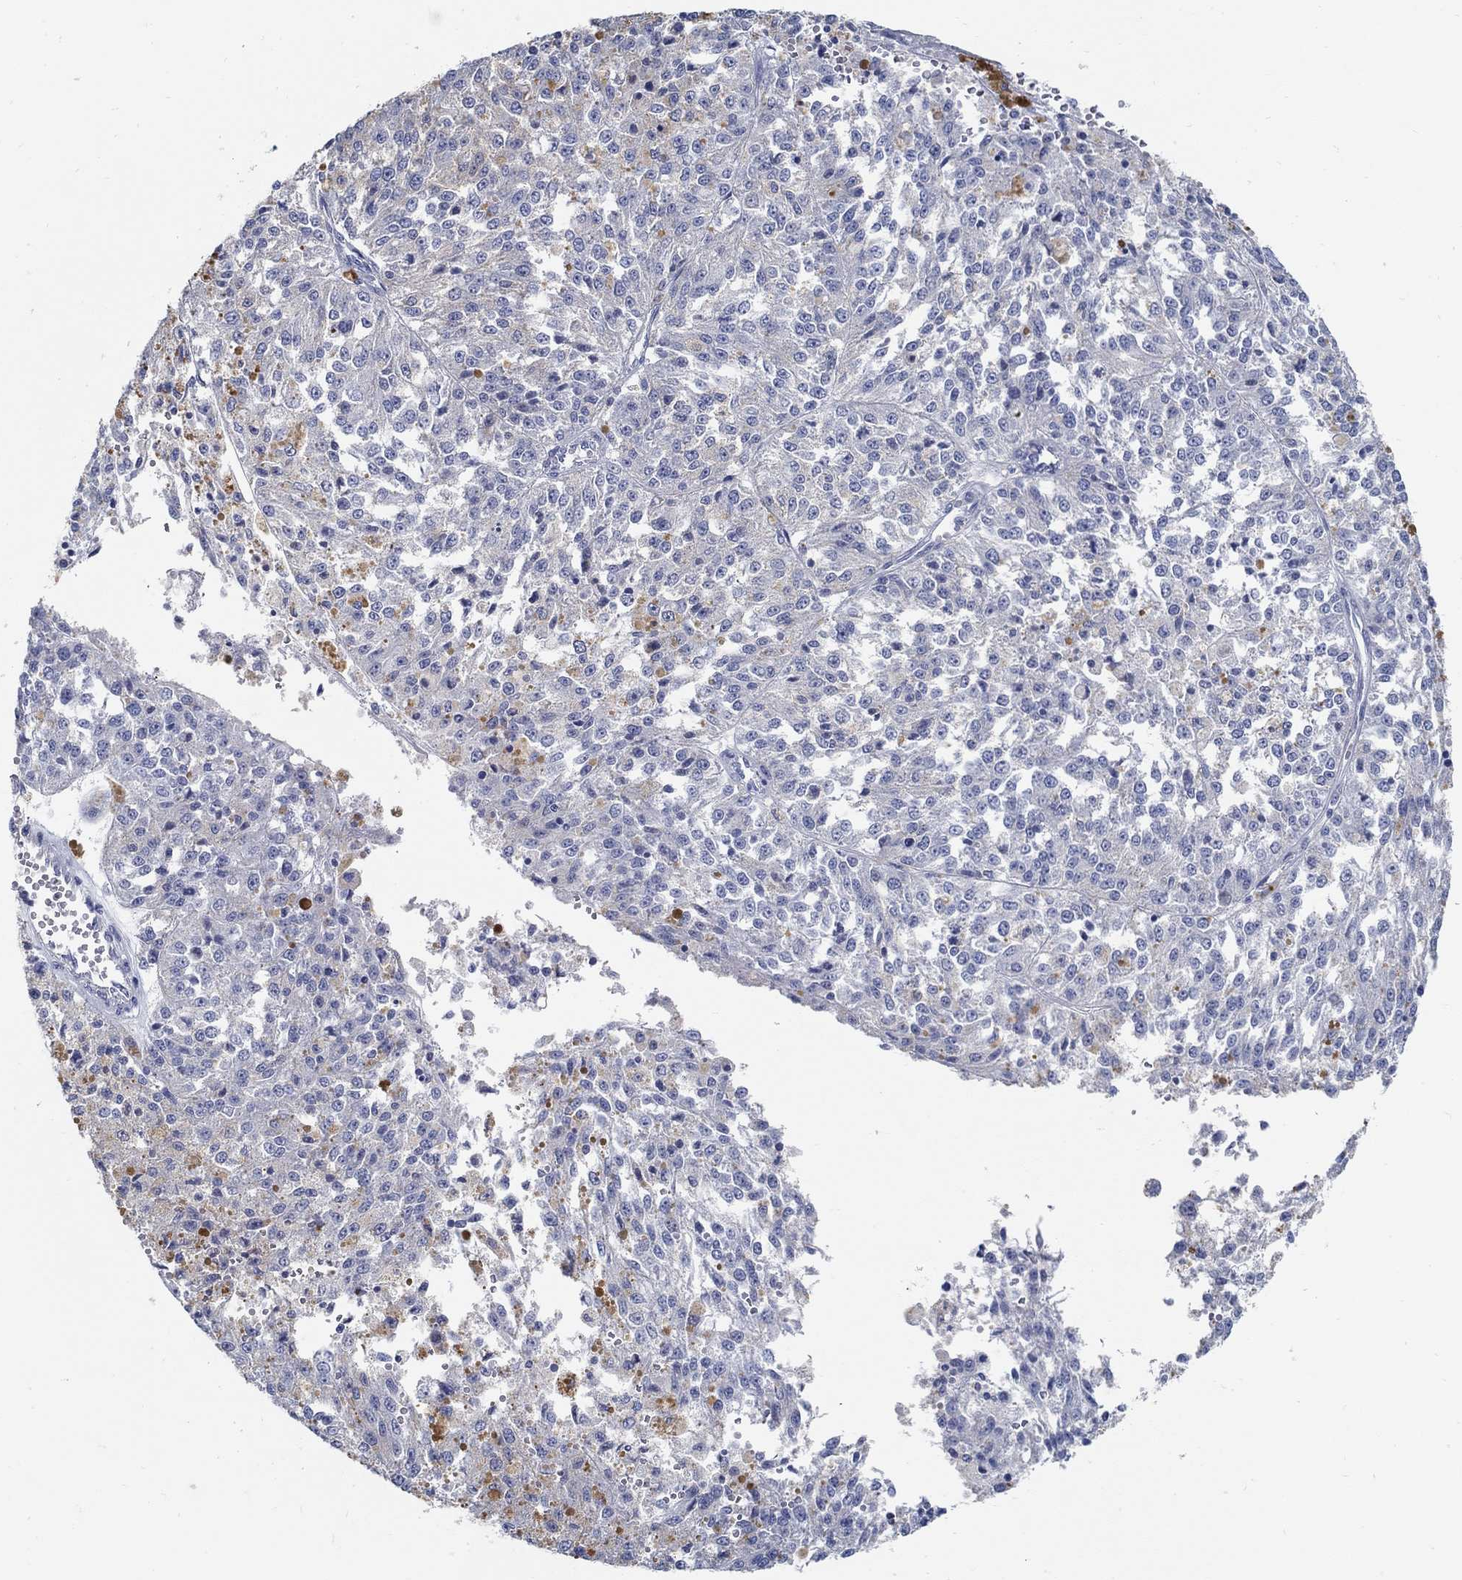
{"staining": {"intensity": "negative", "quantity": "none", "location": "none"}, "tissue": "melanoma", "cell_type": "Tumor cells", "image_type": "cancer", "snomed": [{"axis": "morphology", "description": "Malignant melanoma, Metastatic site"}, {"axis": "topography", "description": "Lymph node"}], "caption": "The image exhibits no significant positivity in tumor cells of melanoma.", "gene": "PCDH11X", "patient": {"sex": "female", "age": 64}}